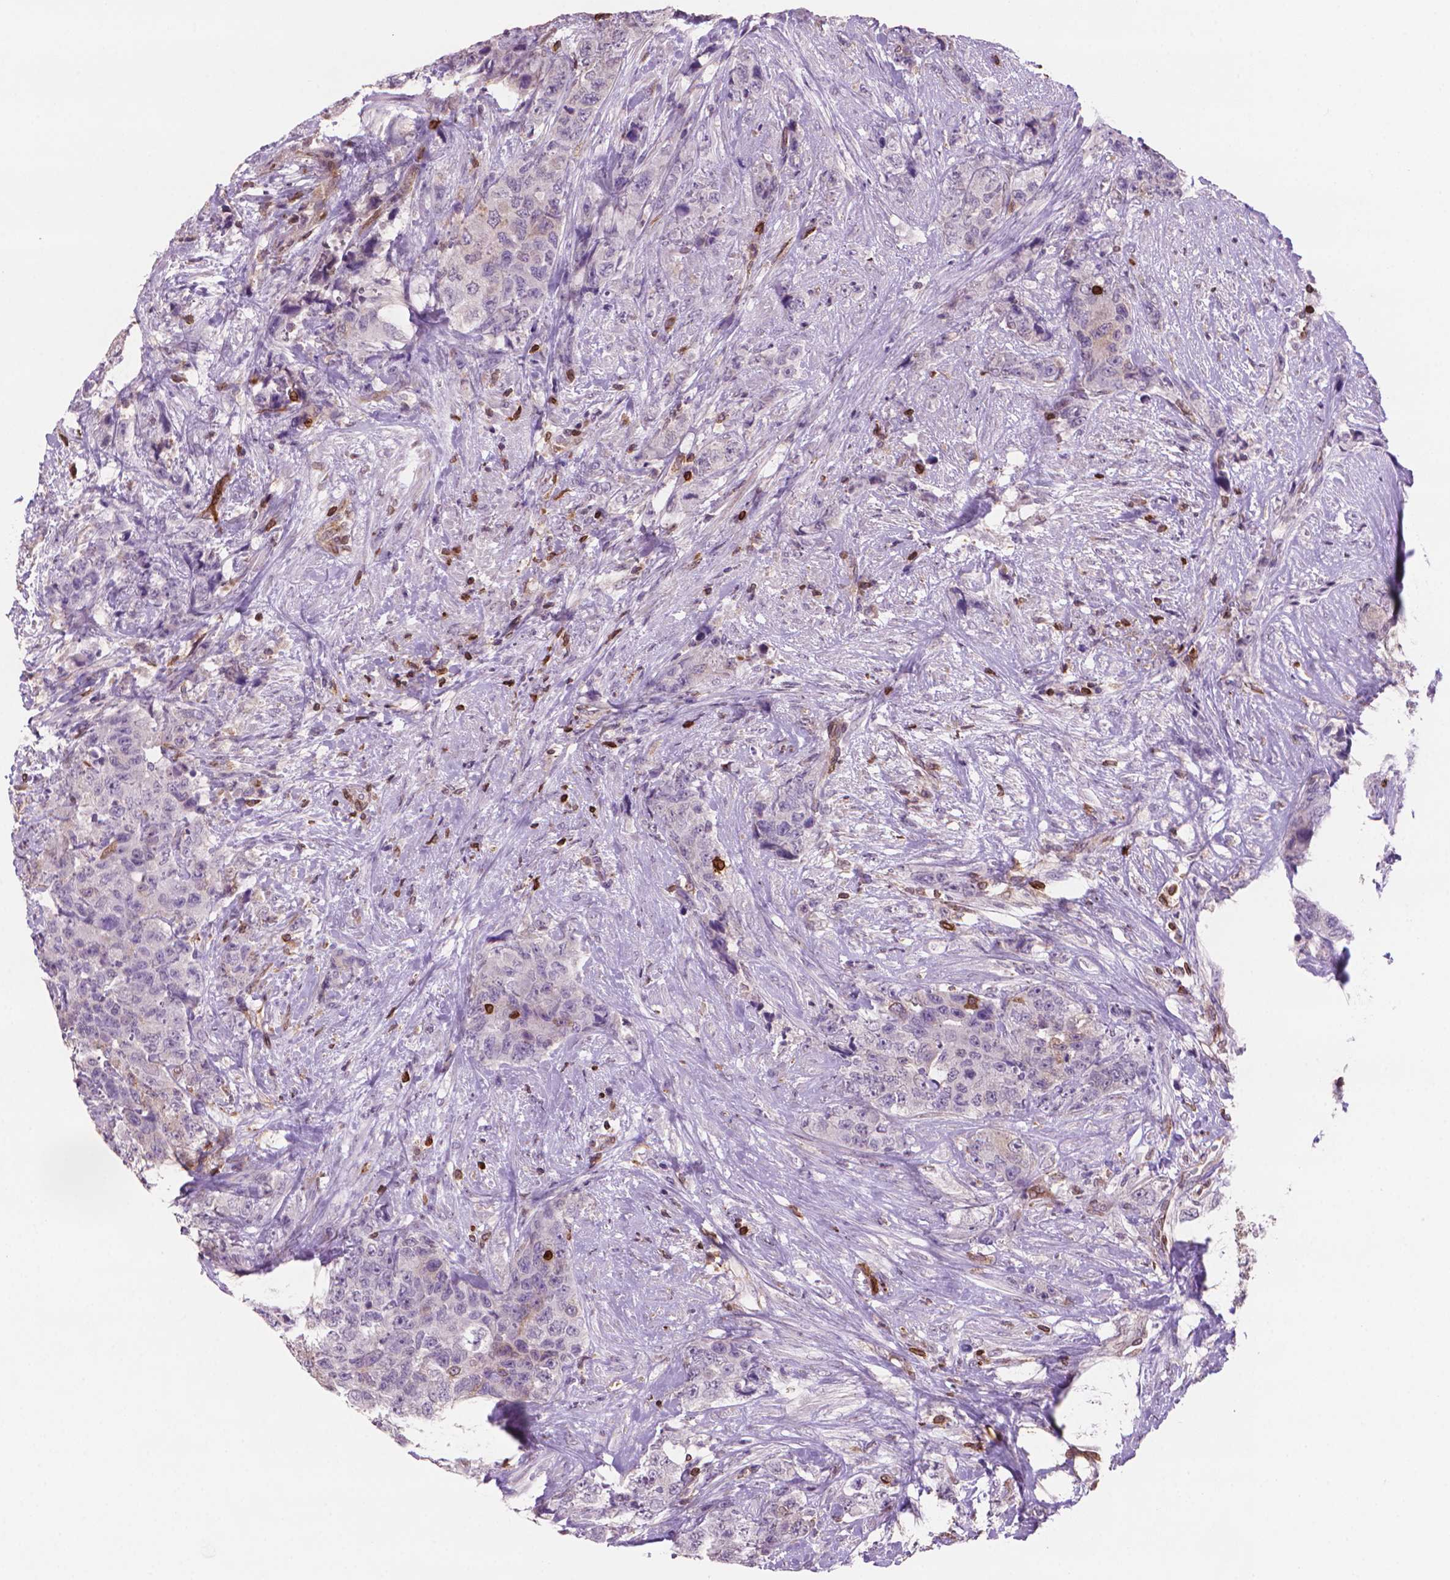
{"staining": {"intensity": "negative", "quantity": "none", "location": "none"}, "tissue": "urothelial cancer", "cell_type": "Tumor cells", "image_type": "cancer", "snomed": [{"axis": "morphology", "description": "Urothelial carcinoma, High grade"}, {"axis": "topography", "description": "Urinary bladder"}], "caption": "An IHC micrograph of high-grade urothelial carcinoma is shown. There is no staining in tumor cells of high-grade urothelial carcinoma.", "gene": "BCL2", "patient": {"sex": "female", "age": 78}}